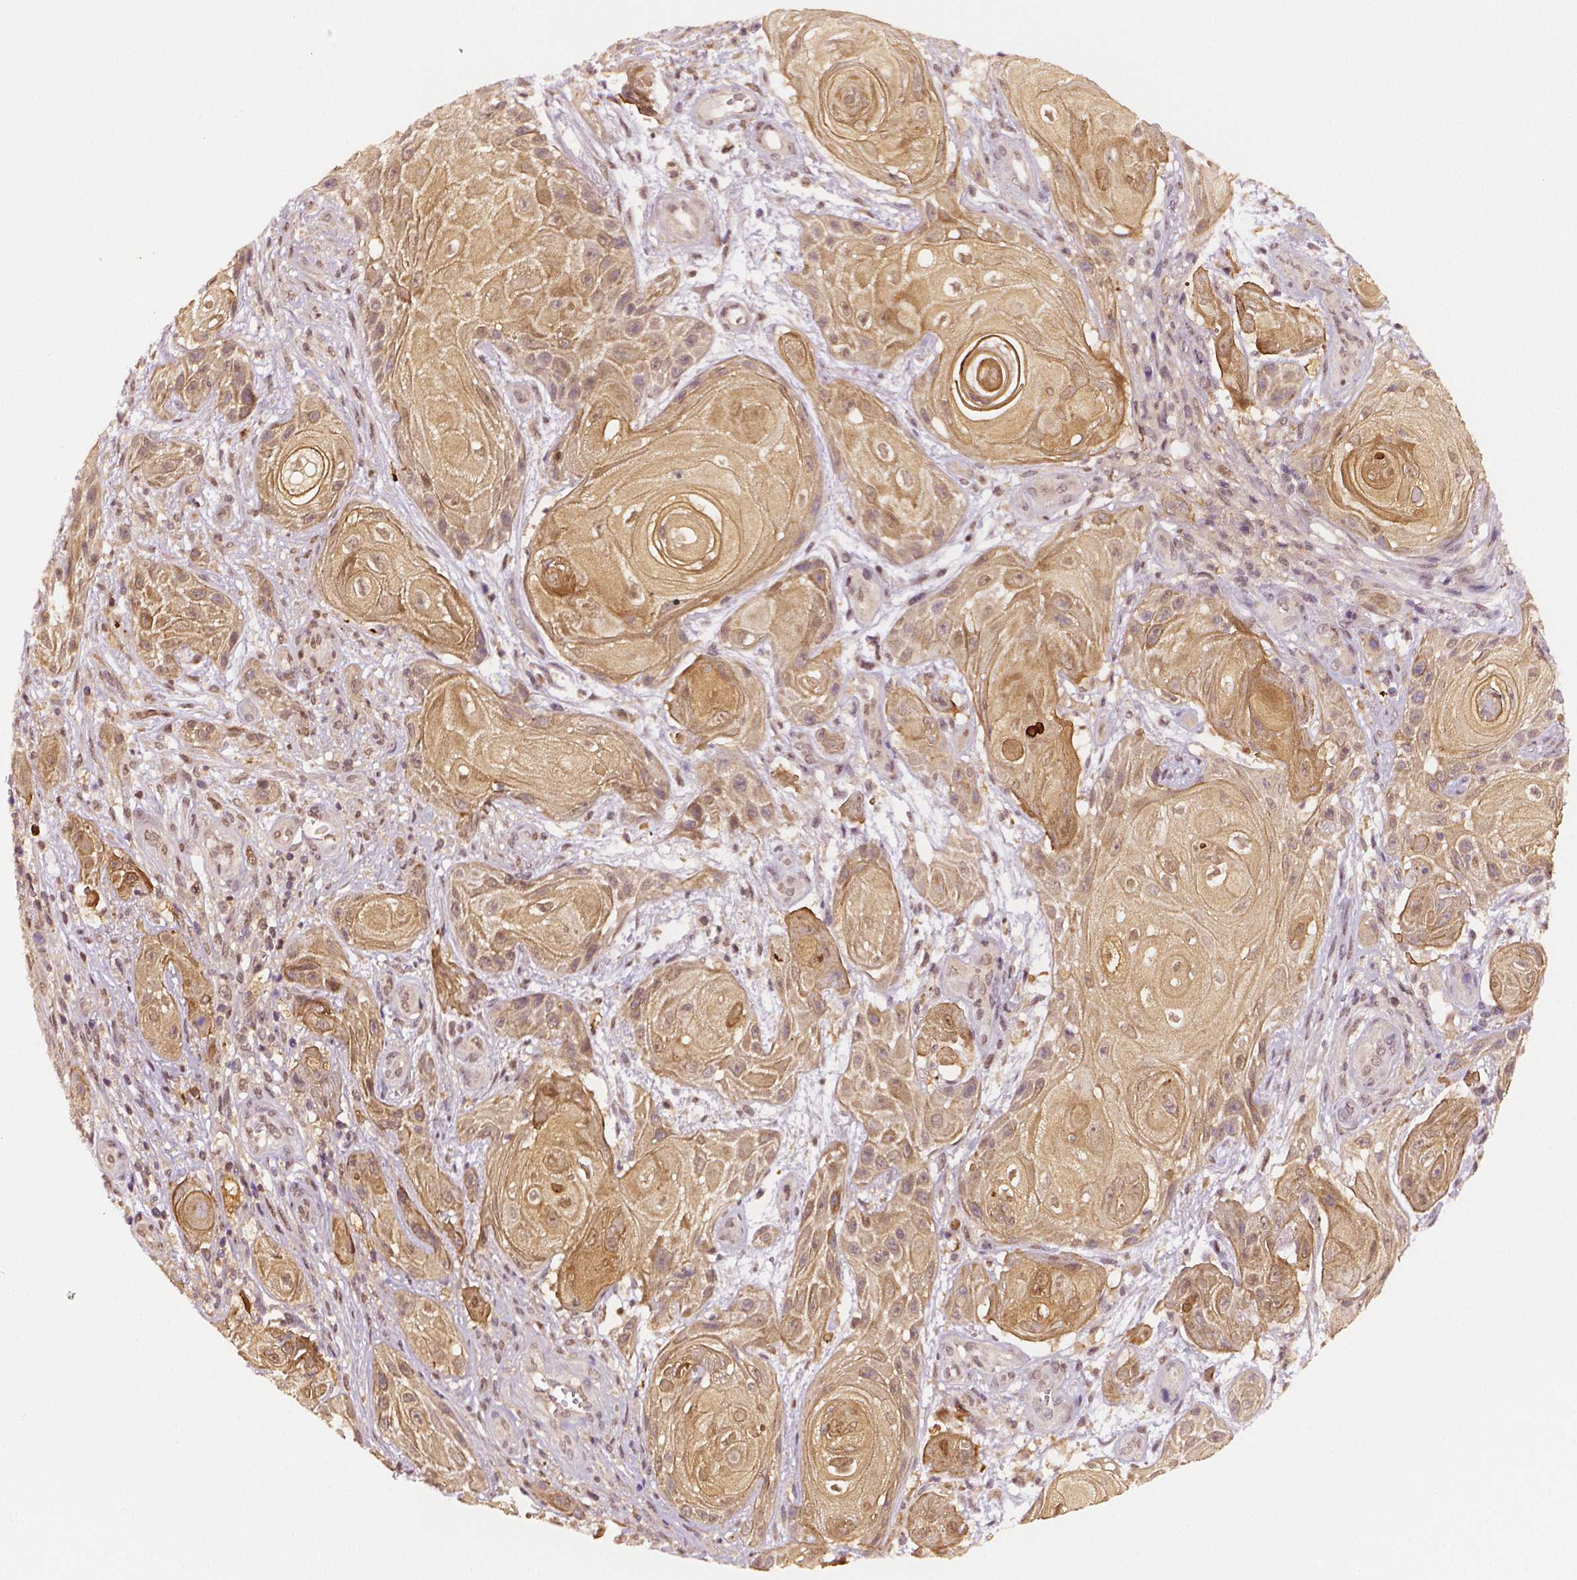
{"staining": {"intensity": "weak", "quantity": ">75%", "location": "cytoplasmic/membranous"}, "tissue": "skin cancer", "cell_type": "Tumor cells", "image_type": "cancer", "snomed": [{"axis": "morphology", "description": "Squamous cell carcinoma, NOS"}, {"axis": "topography", "description": "Skin"}], "caption": "Squamous cell carcinoma (skin) tissue displays weak cytoplasmic/membranous expression in about >75% of tumor cells", "gene": "STAT3", "patient": {"sex": "male", "age": 62}}